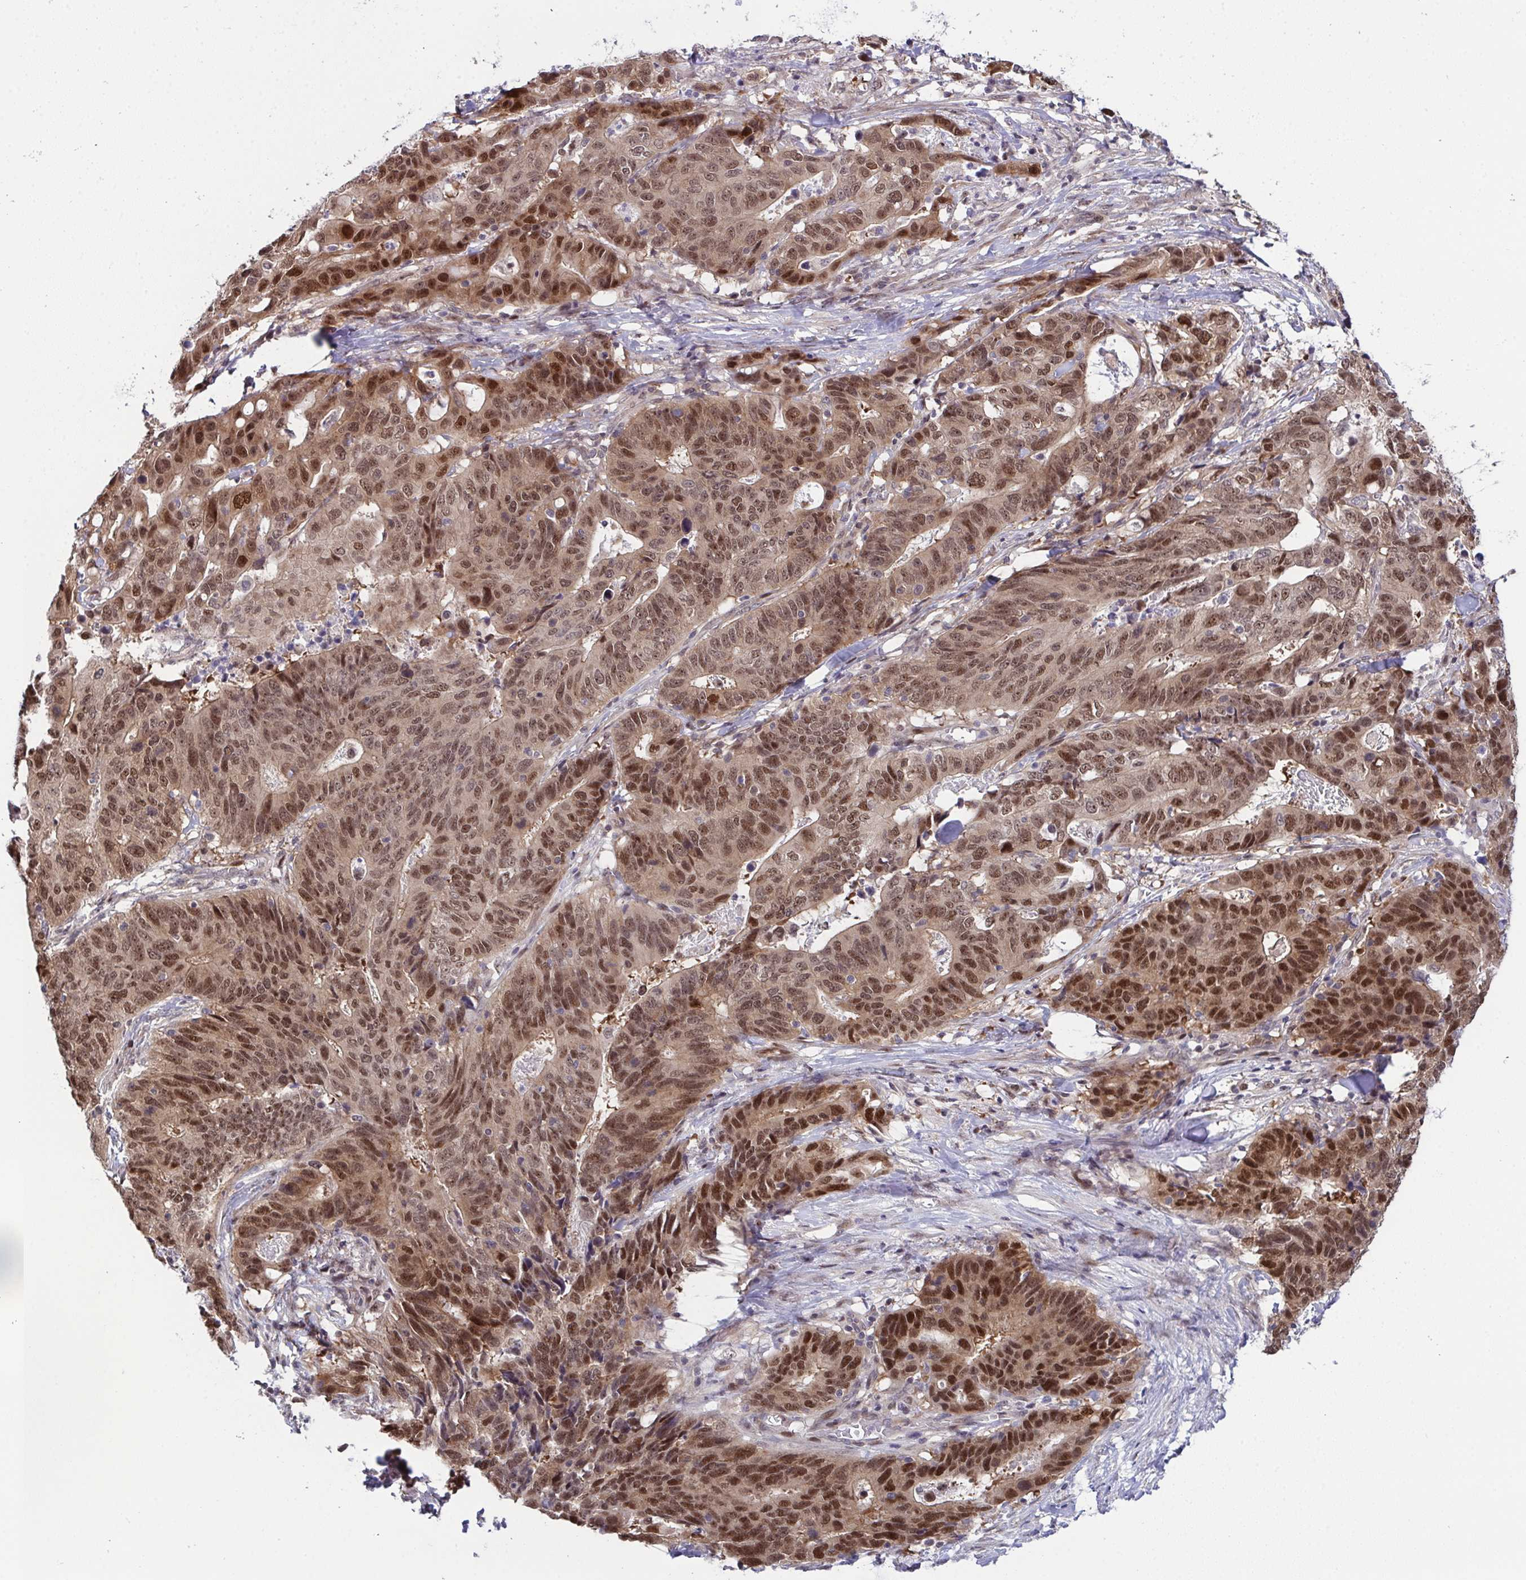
{"staining": {"intensity": "moderate", "quantity": "25%-75%", "location": "nuclear"}, "tissue": "stomach cancer", "cell_type": "Tumor cells", "image_type": "cancer", "snomed": [{"axis": "morphology", "description": "Adenocarcinoma, NOS"}, {"axis": "topography", "description": "Stomach, upper"}], "caption": "An immunohistochemistry image of neoplastic tissue is shown. Protein staining in brown highlights moderate nuclear positivity in stomach adenocarcinoma within tumor cells. (brown staining indicates protein expression, while blue staining denotes nuclei).", "gene": "DNAJB1", "patient": {"sex": "female", "age": 67}}